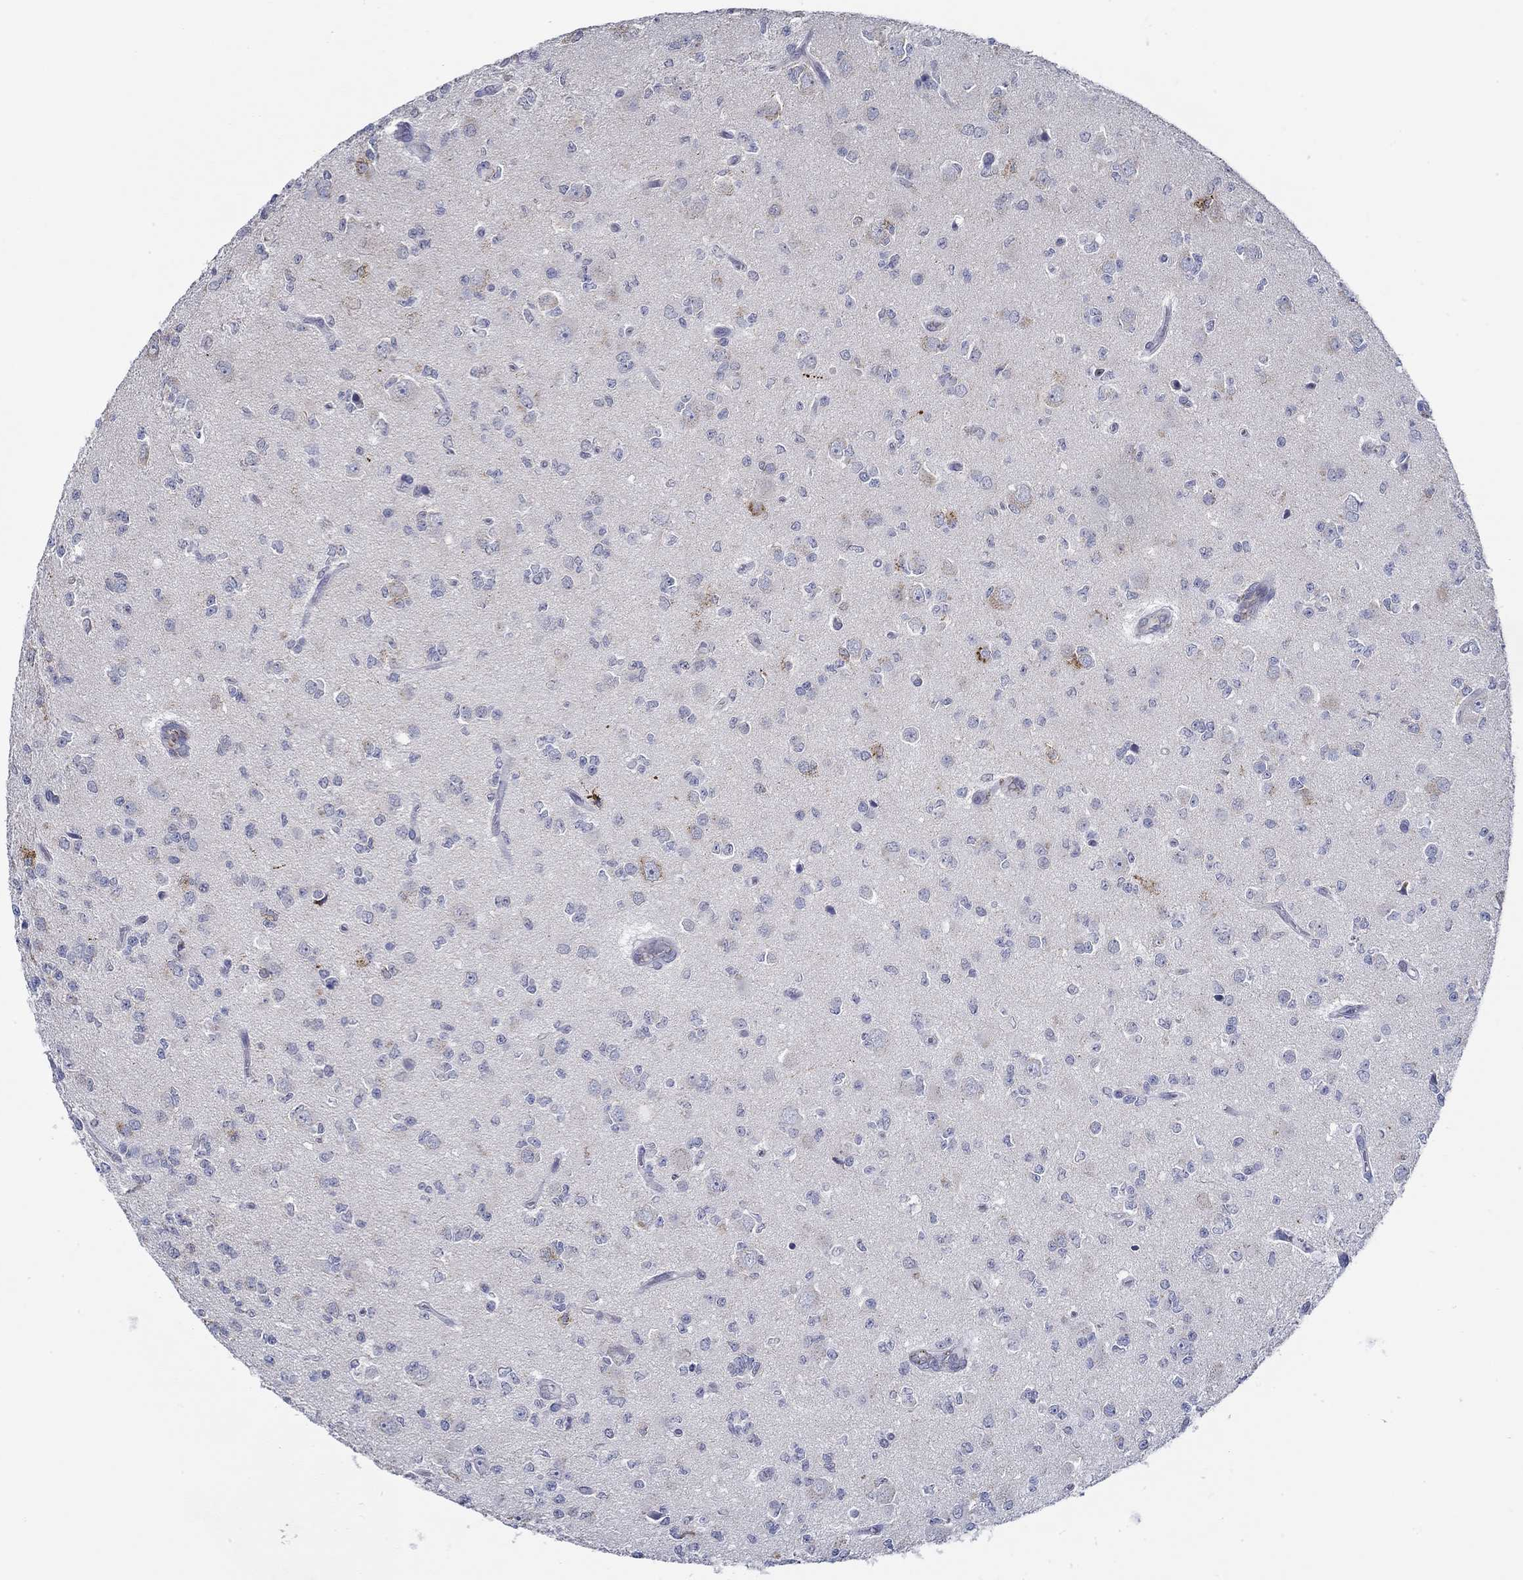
{"staining": {"intensity": "negative", "quantity": "none", "location": "none"}, "tissue": "glioma", "cell_type": "Tumor cells", "image_type": "cancer", "snomed": [{"axis": "morphology", "description": "Glioma, malignant, Low grade"}, {"axis": "topography", "description": "Brain"}], "caption": "A micrograph of glioma stained for a protein exhibits no brown staining in tumor cells.", "gene": "GJA5", "patient": {"sex": "female", "age": 45}}